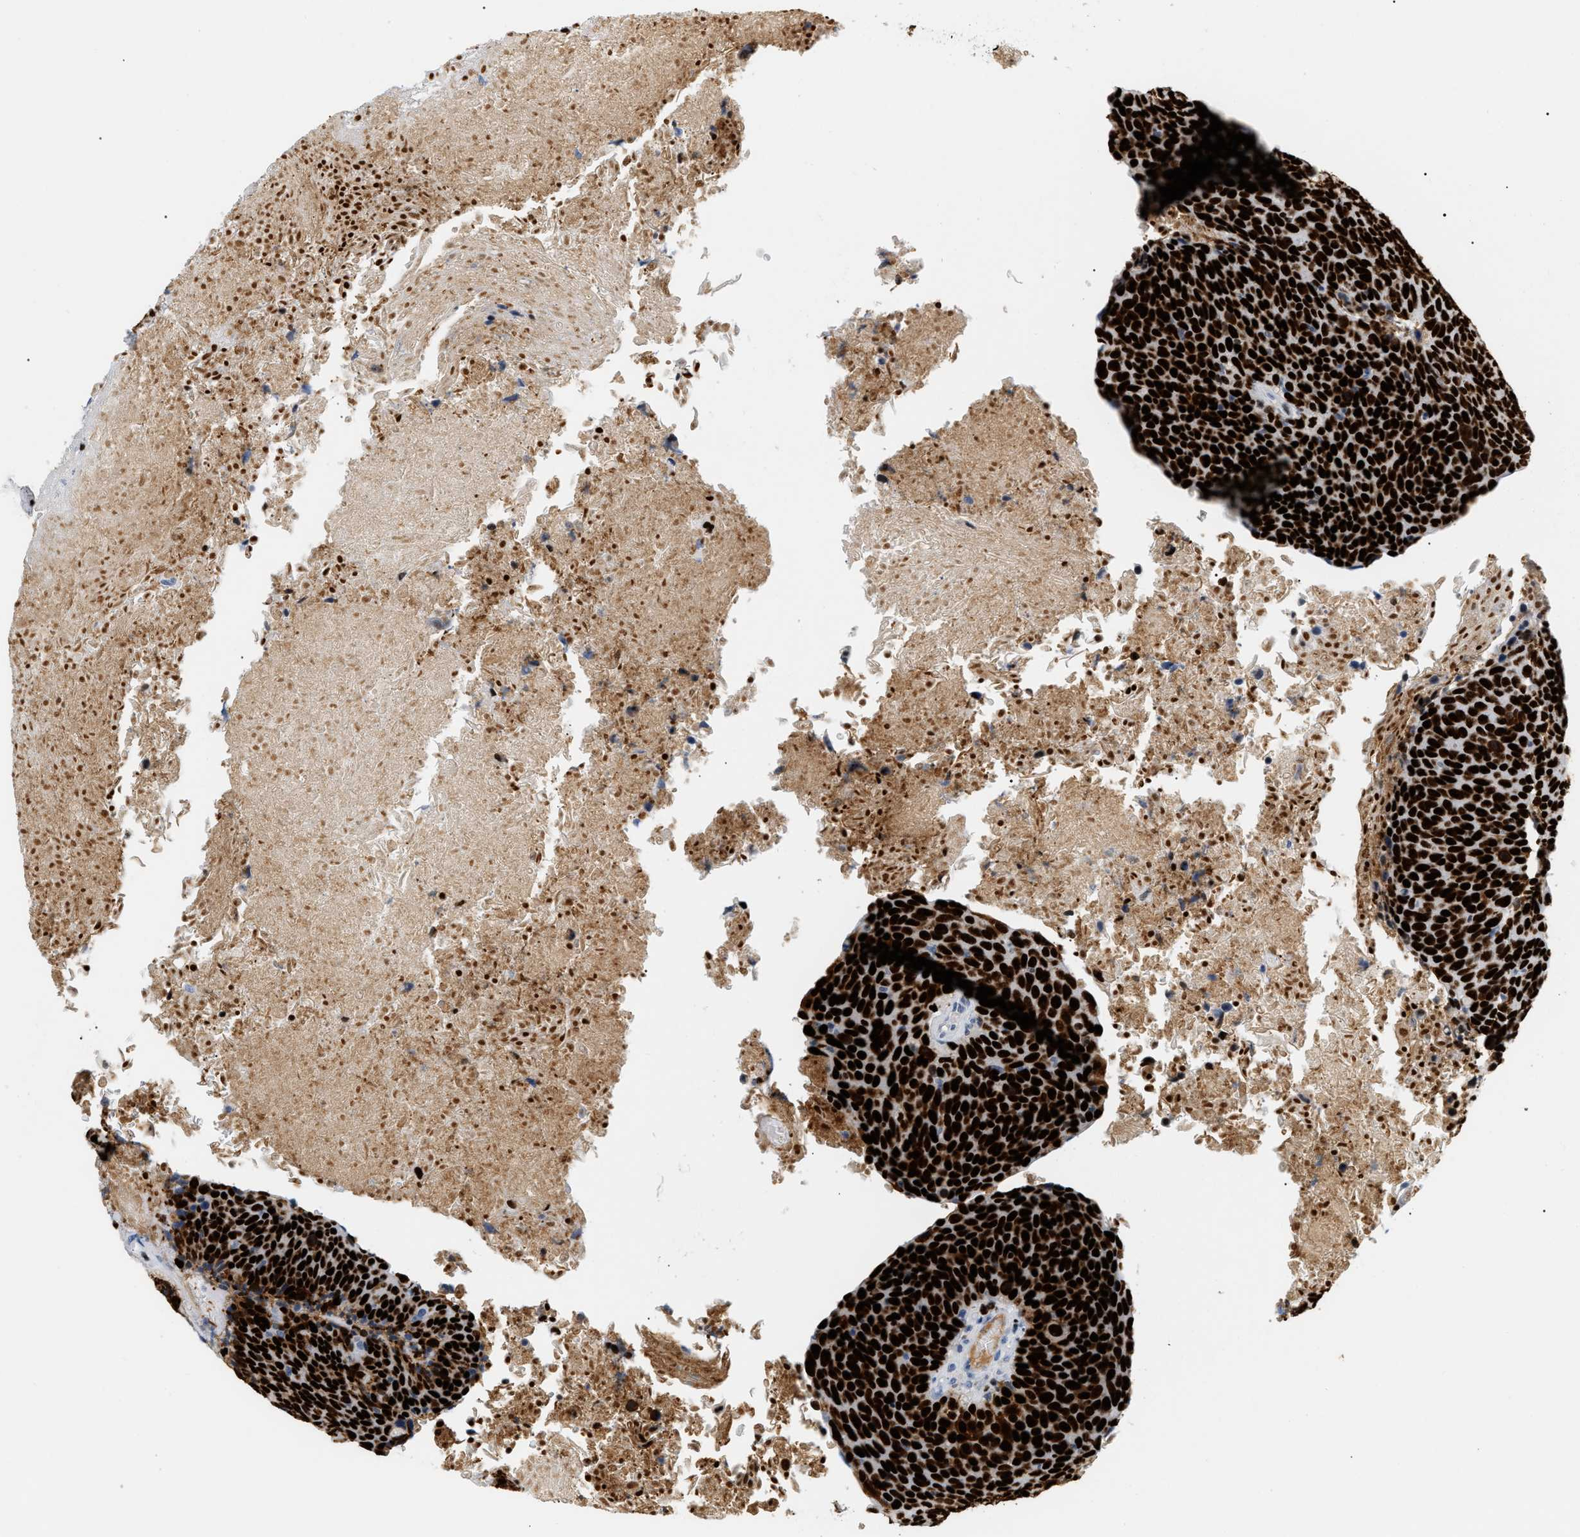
{"staining": {"intensity": "strong", "quantity": ">75%", "location": "nuclear"}, "tissue": "head and neck cancer", "cell_type": "Tumor cells", "image_type": "cancer", "snomed": [{"axis": "morphology", "description": "Squamous cell carcinoma, NOS"}, {"axis": "morphology", "description": "Squamous cell carcinoma, metastatic, NOS"}, {"axis": "topography", "description": "Lymph node"}, {"axis": "topography", "description": "Head-Neck"}], "caption": "High-power microscopy captured an immunohistochemistry (IHC) image of head and neck cancer, revealing strong nuclear positivity in about >75% of tumor cells. (DAB = brown stain, brightfield microscopy at high magnification).", "gene": "MCM7", "patient": {"sex": "male", "age": 62}}